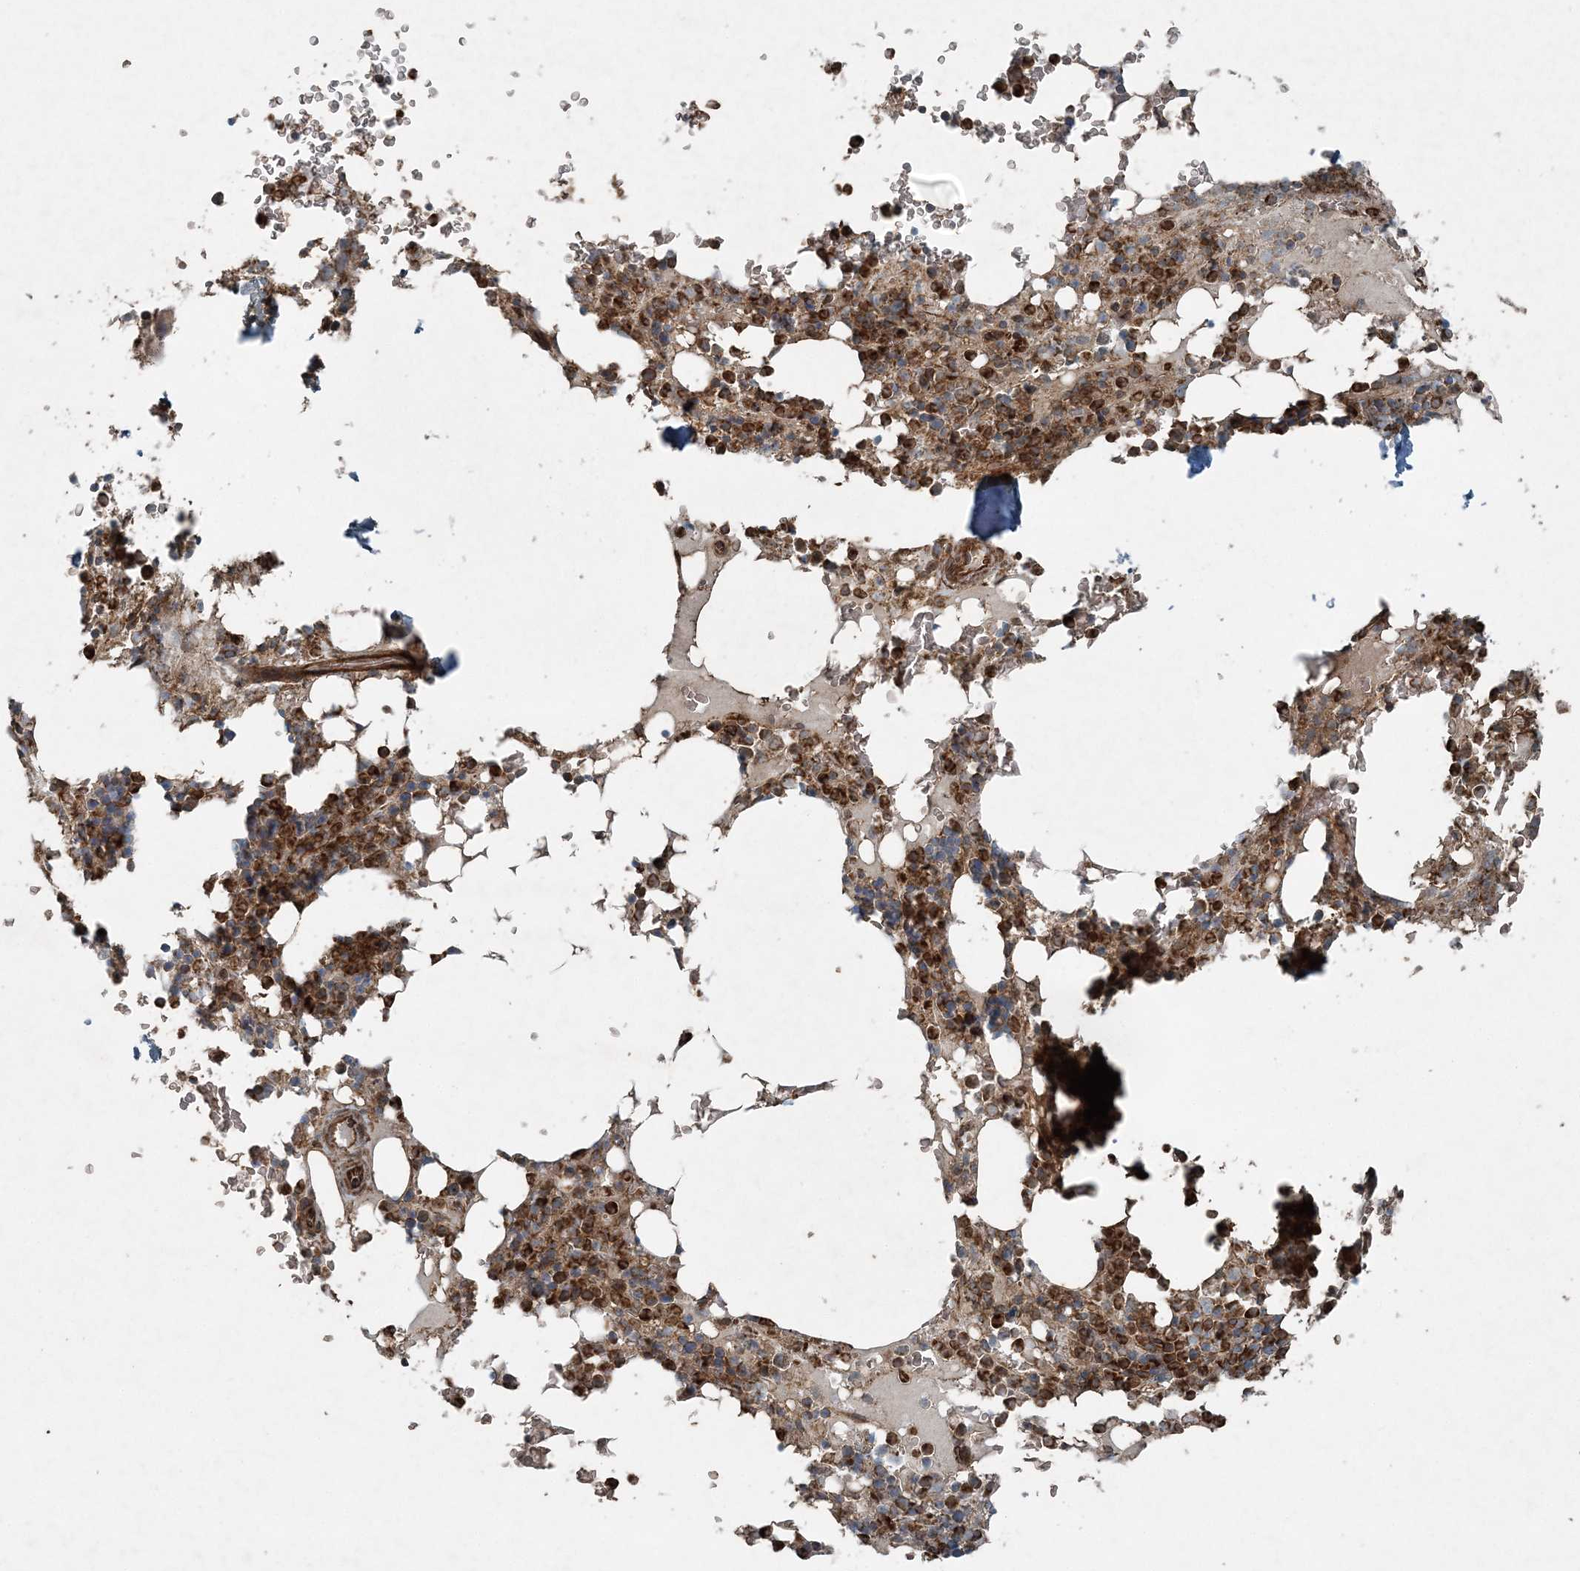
{"staining": {"intensity": "strong", "quantity": ">75%", "location": "cytoplasmic/membranous"}, "tissue": "bone marrow", "cell_type": "Hematopoietic cells", "image_type": "normal", "snomed": [{"axis": "morphology", "description": "Normal tissue, NOS"}, {"axis": "topography", "description": "Bone marrow"}], "caption": "Protein expression analysis of benign human bone marrow reveals strong cytoplasmic/membranous staining in approximately >75% of hematopoietic cells. (DAB (3,3'-diaminobenzidine) IHC with brightfield microscopy, high magnification).", "gene": "COPS7B", "patient": {"sex": "male", "age": 58}}